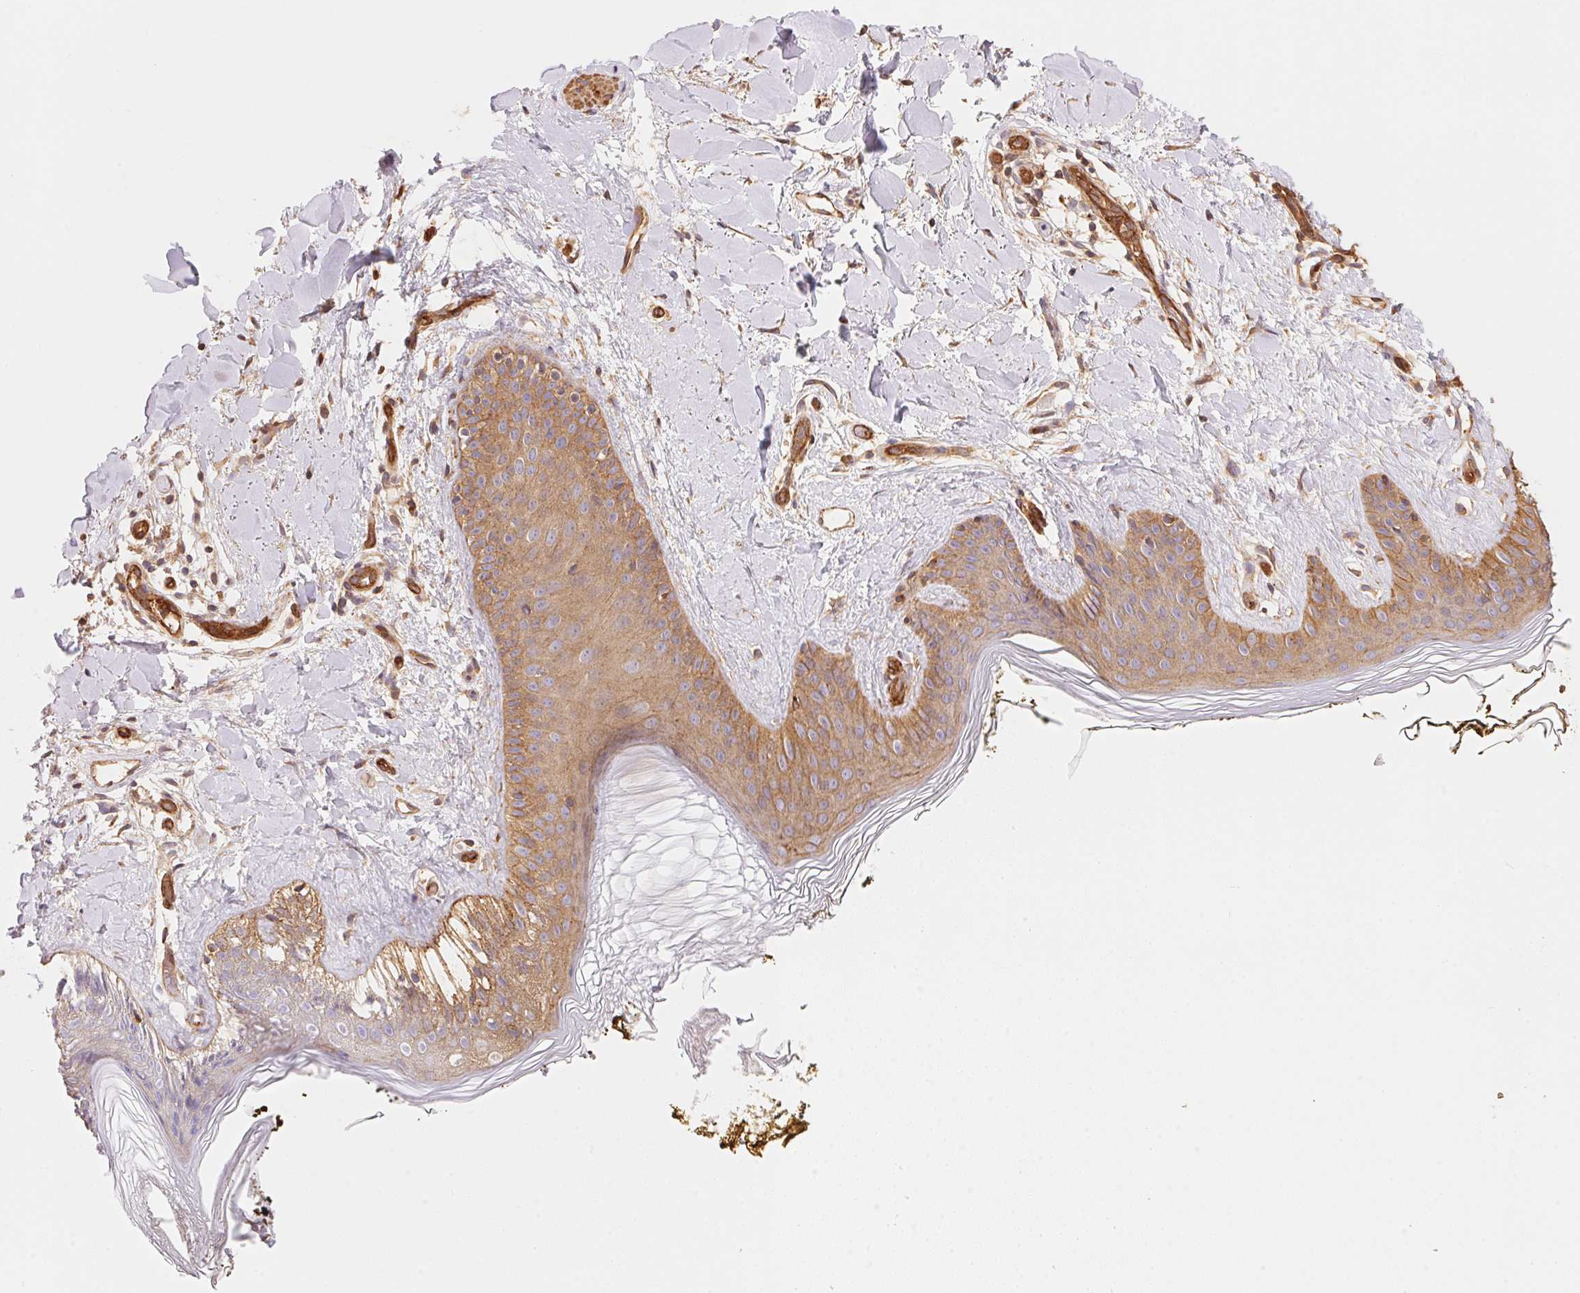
{"staining": {"intensity": "moderate", "quantity": ">75%", "location": "cytoplasmic/membranous"}, "tissue": "skin", "cell_type": "Fibroblasts", "image_type": "normal", "snomed": [{"axis": "morphology", "description": "Normal tissue, NOS"}, {"axis": "topography", "description": "Skin"}], "caption": "Immunohistochemistry of benign skin shows medium levels of moderate cytoplasmic/membranous expression in about >75% of fibroblasts.", "gene": "FRAS1", "patient": {"sex": "female", "age": 34}}